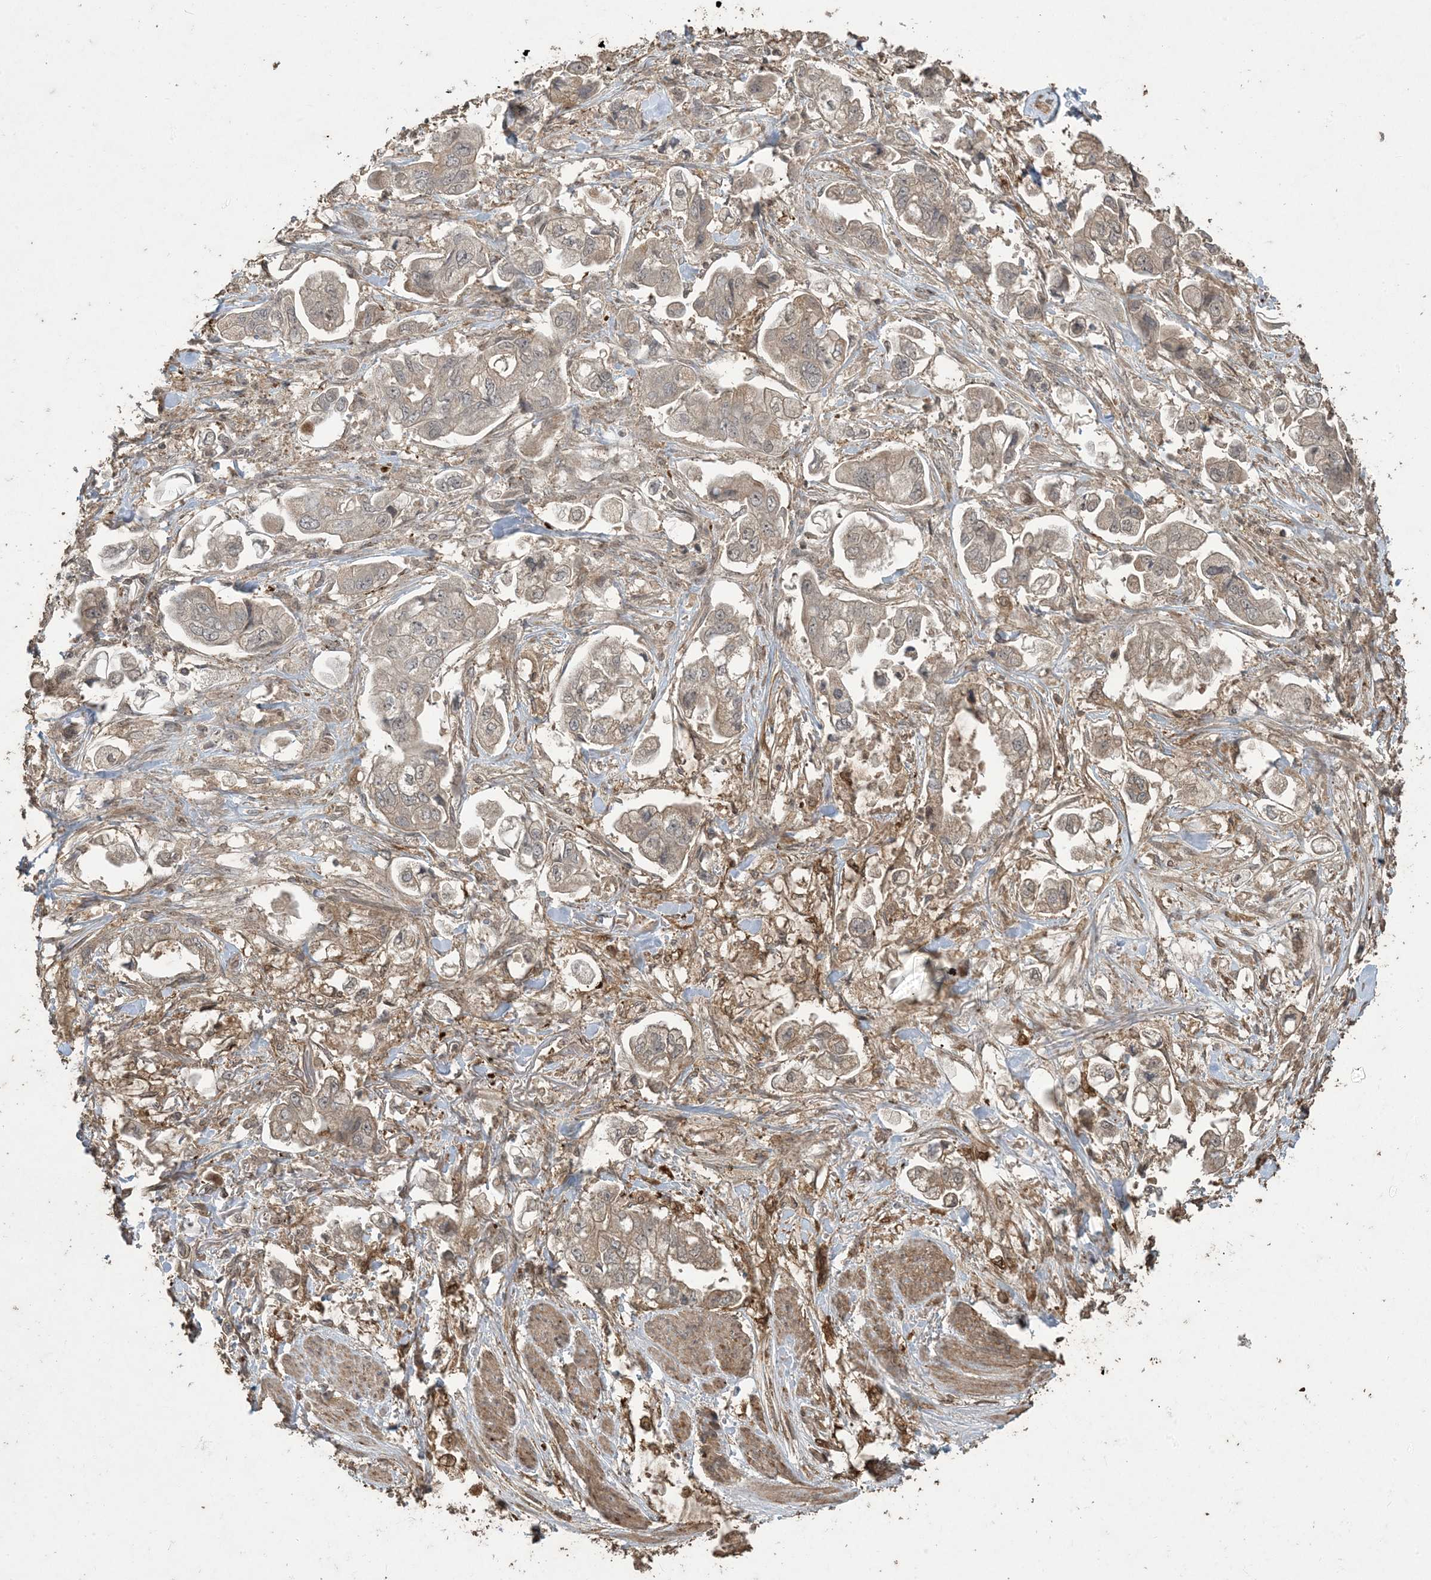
{"staining": {"intensity": "weak", "quantity": "25%-75%", "location": "cytoplasmic/membranous"}, "tissue": "stomach cancer", "cell_type": "Tumor cells", "image_type": "cancer", "snomed": [{"axis": "morphology", "description": "Adenocarcinoma, NOS"}, {"axis": "topography", "description": "Stomach"}], "caption": "Protein analysis of stomach cancer tissue demonstrates weak cytoplasmic/membranous positivity in approximately 25%-75% of tumor cells. (brown staining indicates protein expression, while blue staining denotes nuclei).", "gene": "EFCAB8", "patient": {"sex": "male", "age": 62}}